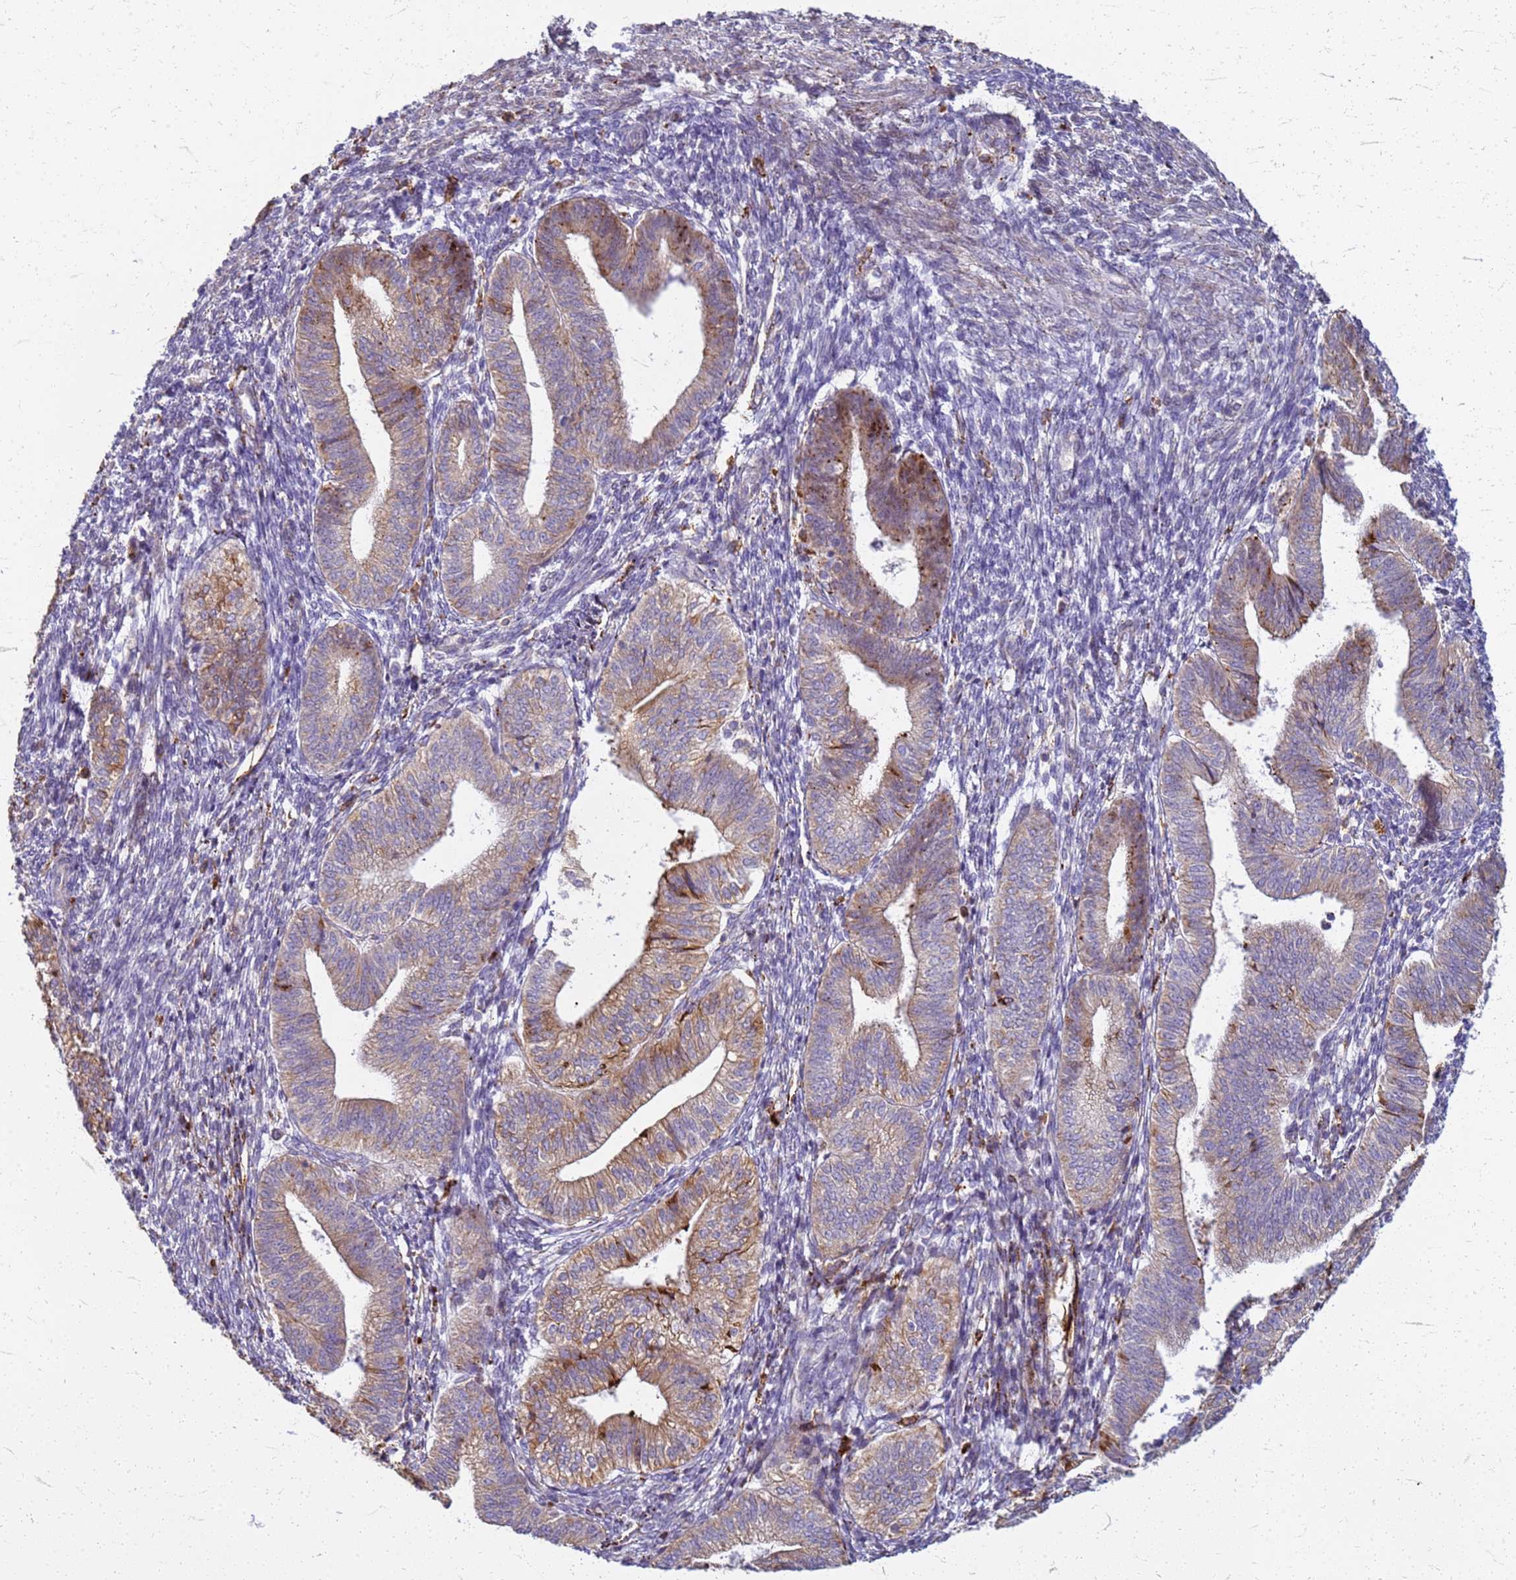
{"staining": {"intensity": "moderate", "quantity": "<25%", "location": "cytoplasmic/membranous"}, "tissue": "endometrium", "cell_type": "Cells in endometrial stroma", "image_type": "normal", "snomed": [{"axis": "morphology", "description": "Normal tissue, NOS"}, {"axis": "topography", "description": "Endometrium"}], "caption": "Brown immunohistochemical staining in normal human endometrium shows moderate cytoplasmic/membranous staining in approximately <25% of cells in endometrial stroma. Nuclei are stained in blue.", "gene": "PDK3", "patient": {"sex": "female", "age": 34}}